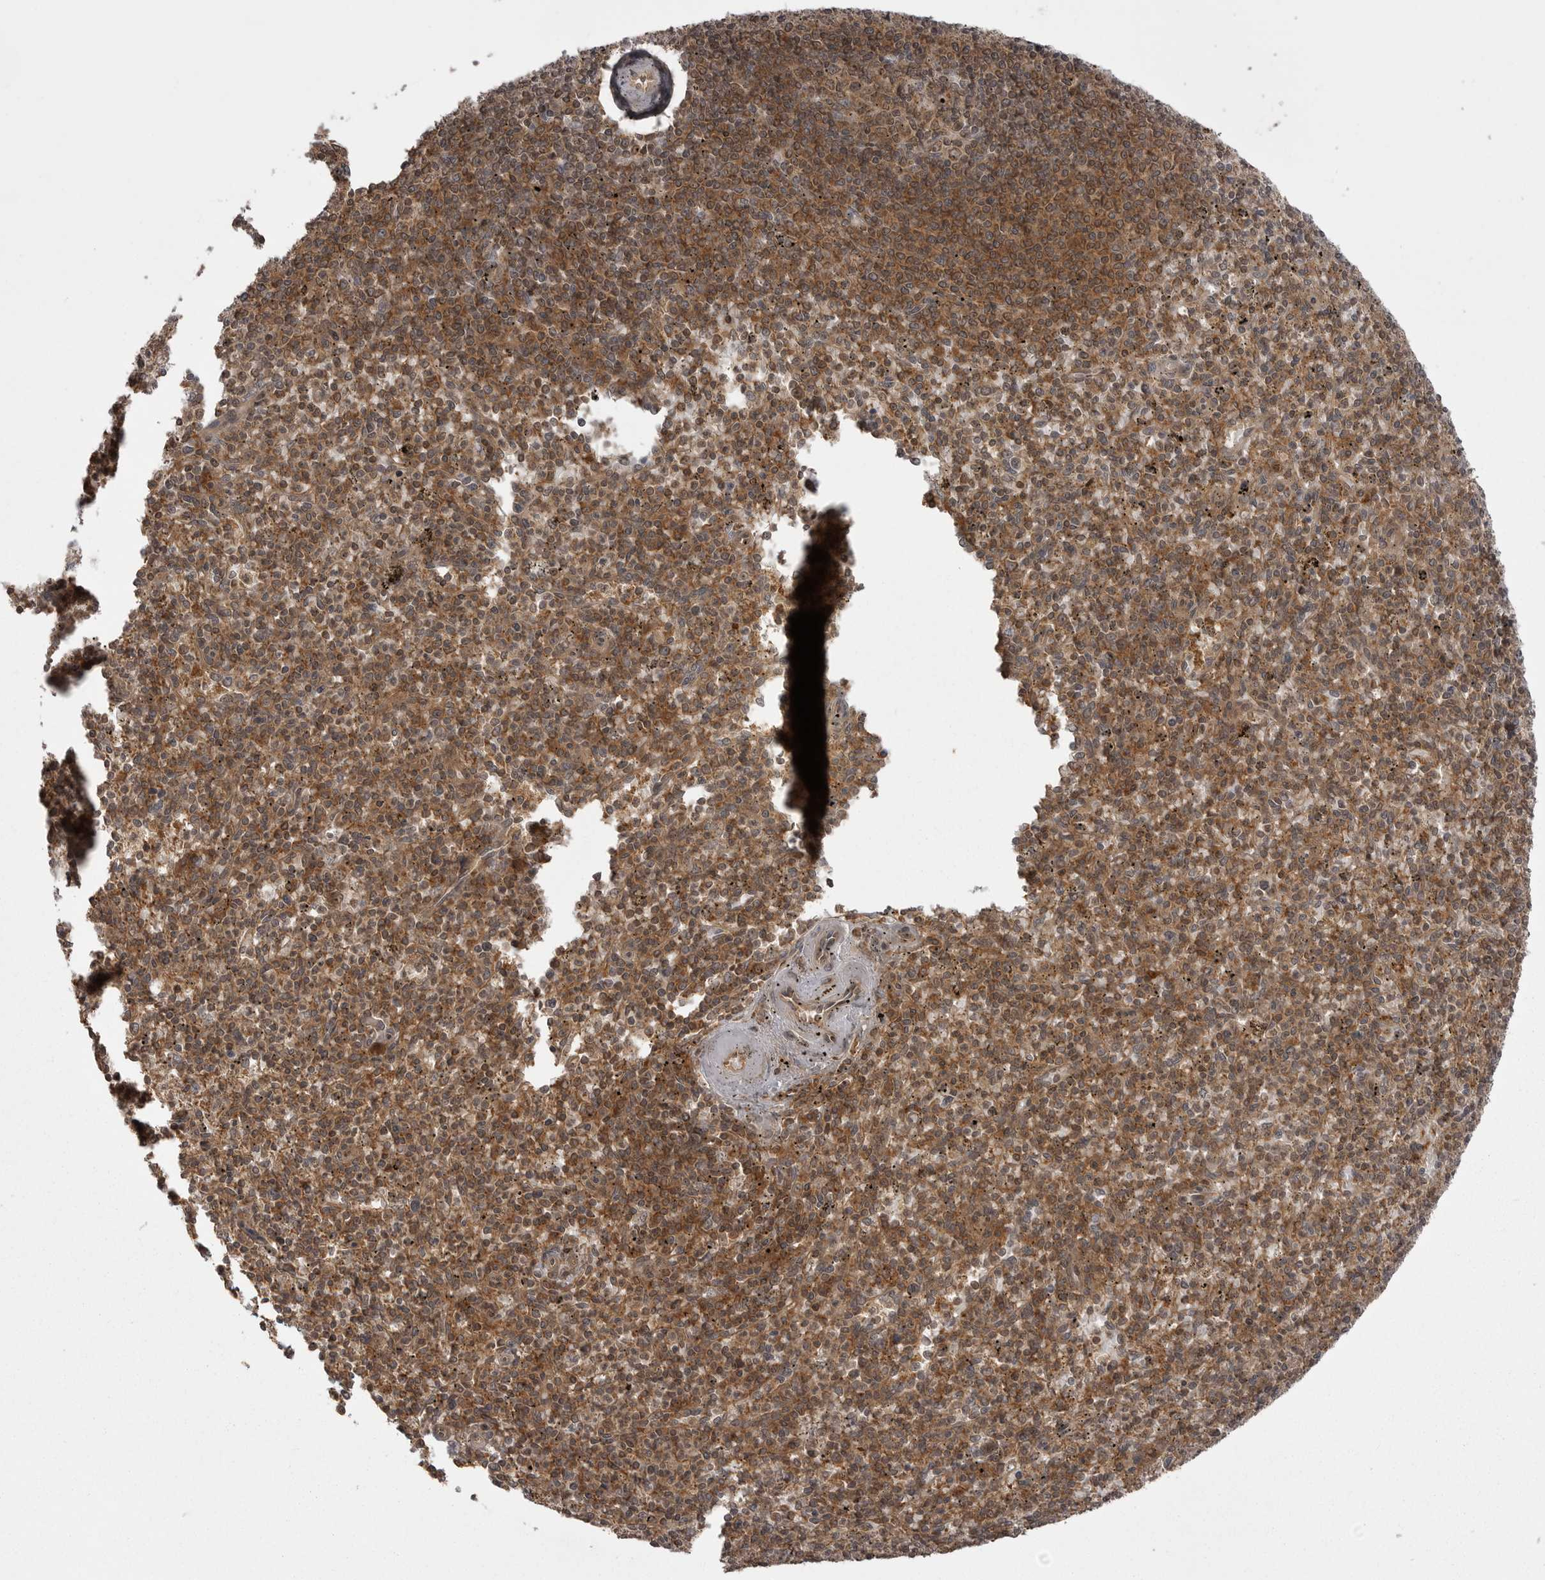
{"staining": {"intensity": "moderate", "quantity": ">75%", "location": "cytoplasmic/membranous"}, "tissue": "spleen", "cell_type": "Cells in red pulp", "image_type": "normal", "snomed": [{"axis": "morphology", "description": "Normal tissue, NOS"}, {"axis": "topography", "description": "Spleen"}], "caption": "Brown immunohistochemical staining in benign human spleen reveals moderate cytoplasmic/membranous expression in about >75% of cells in red pulp.", "gene": "STK24", "patient": {"sex": "male", "age": 72}}